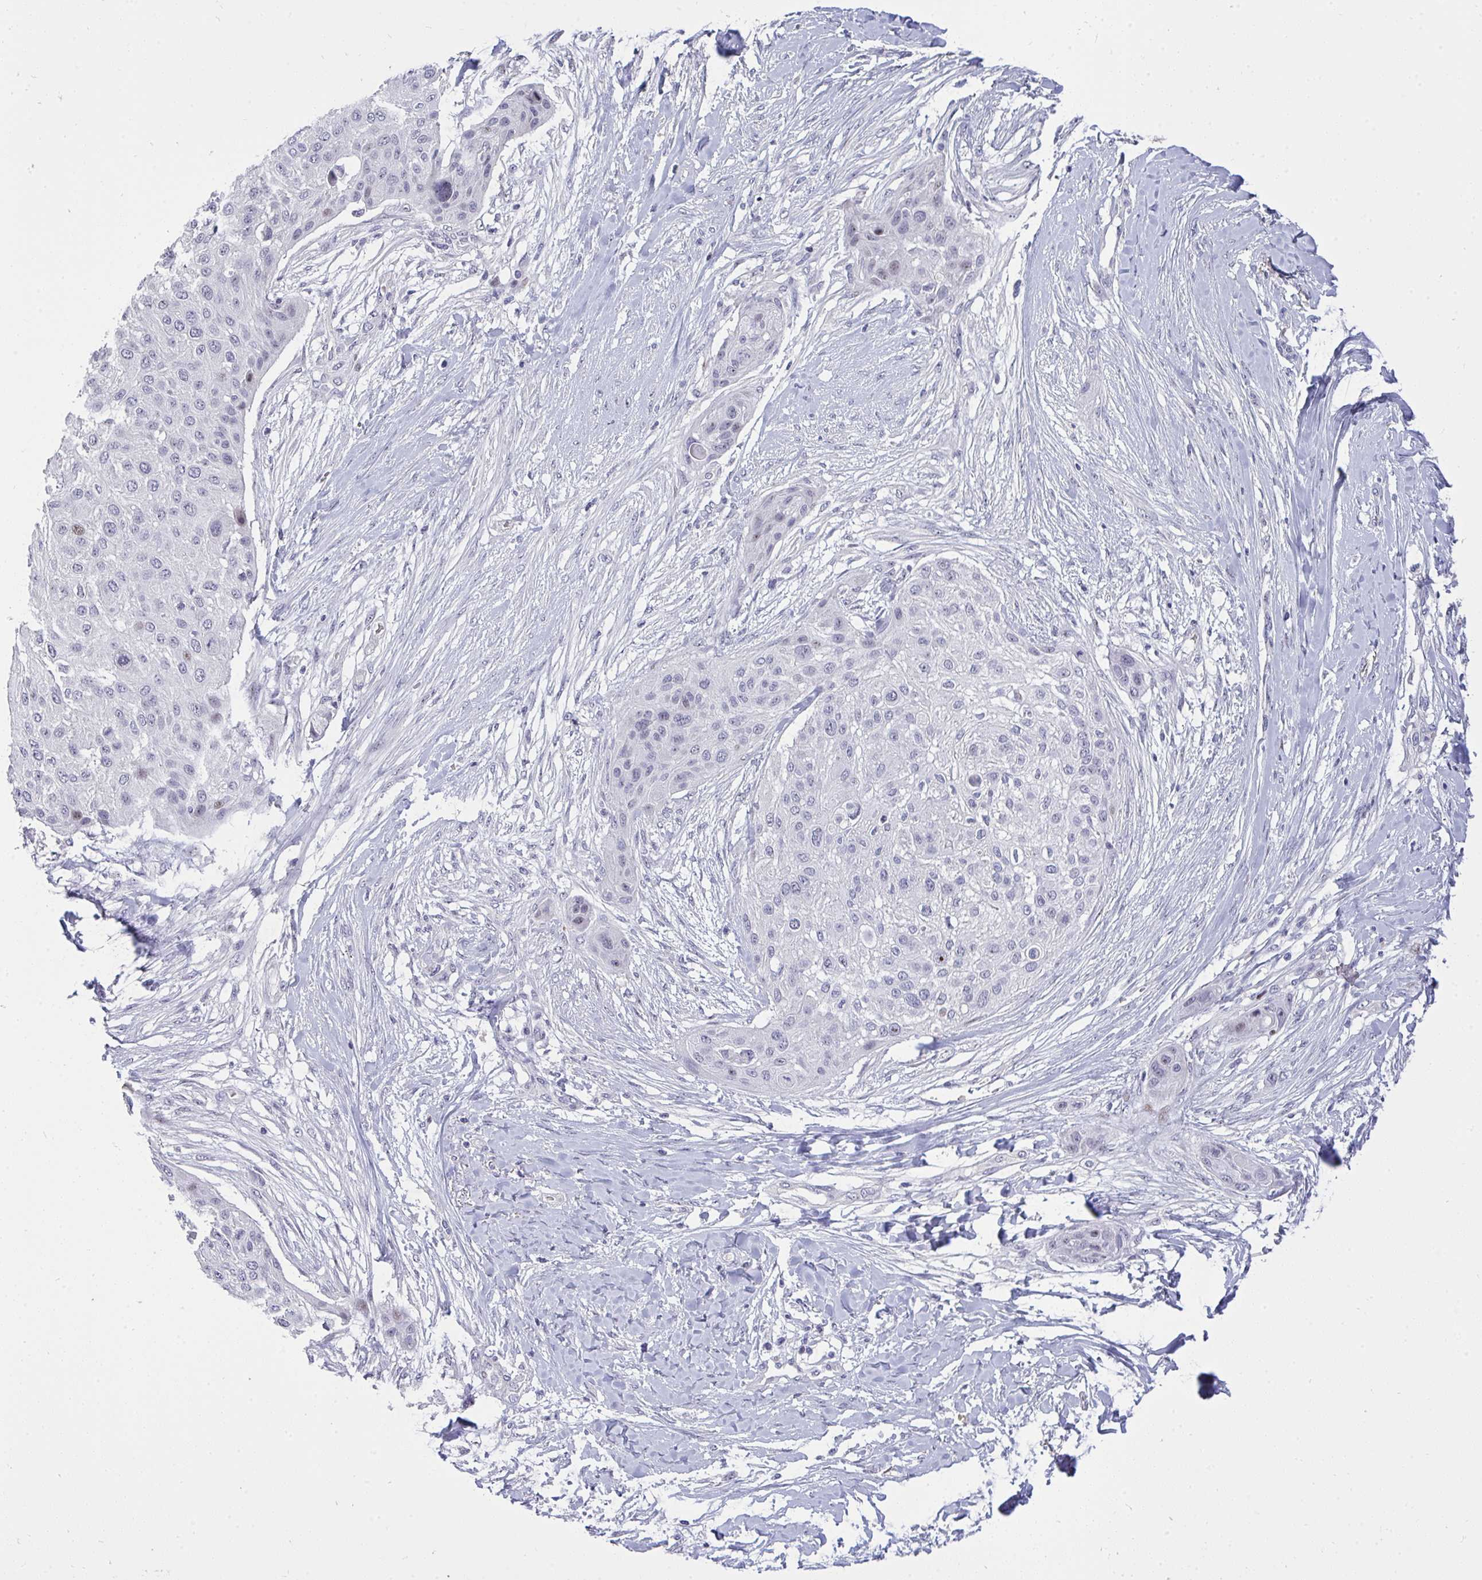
{"staining": {"intensity": "negative", "quantity": "none", "location": "none"}, "tissue": "skin cancer", "cell_type": "Tumor cells", "image_type": "cancer", "snomed": [{"axis": "morphology", "description": "Squamous cell carcinoma, NOS"}, {"axis": "topography", "description": "Skin"}], "caption": "An immunohistochemistry micrograph of squamous cell carcinoma (skin) is shown. There is no staining in tumor cells of squamous cell carcinoma (skin).", "gene": "PLPPR3", "patient": {"sex": "female", "age": 87}}